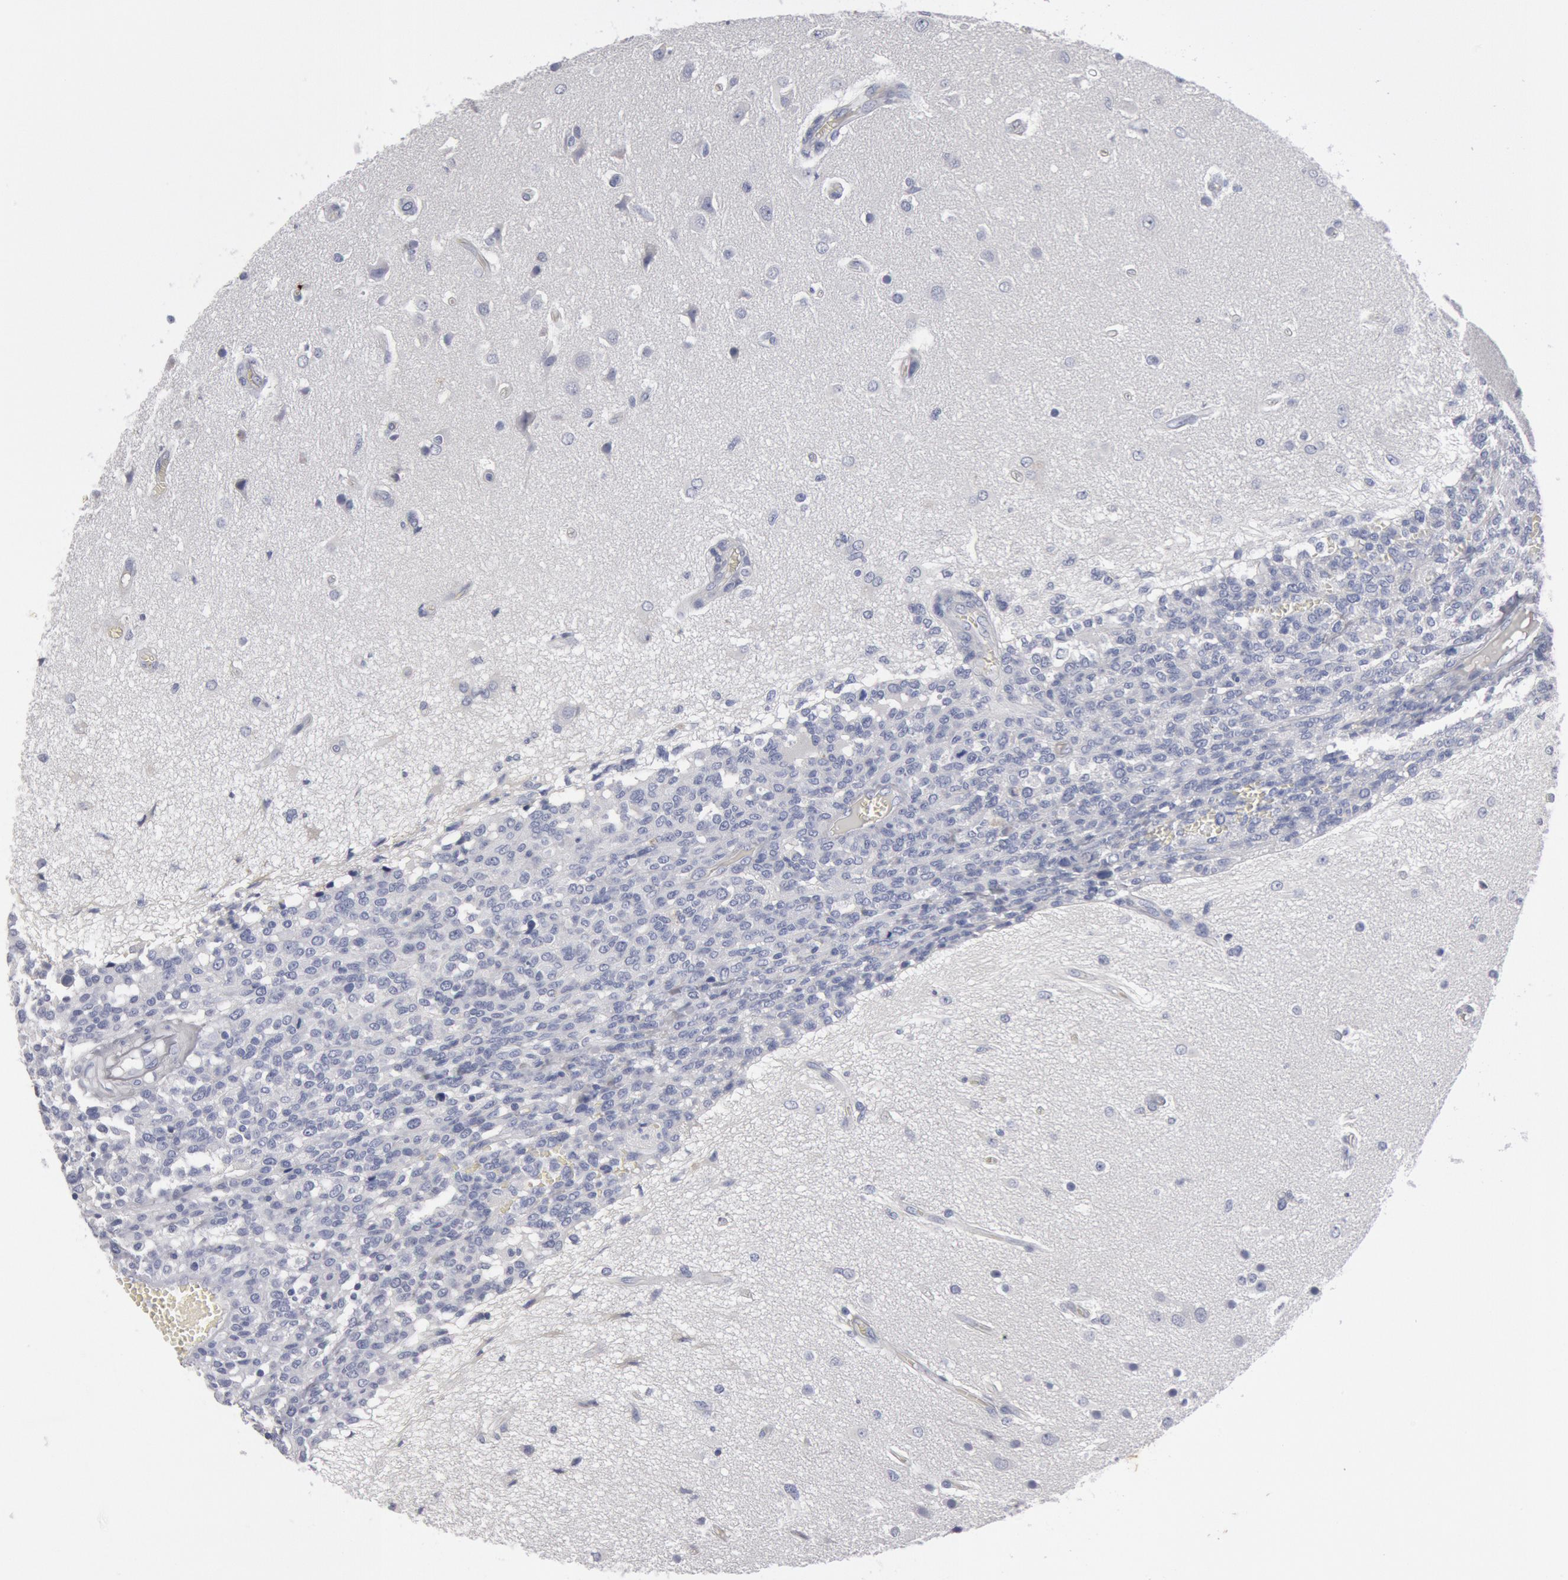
{"staining": {"intensity": "negative", "quantity": "none", "location": "none"}, "tissue": "glioma", "cell_type": "Tumor cells", "image_type": "cancer", "snomed": [{"axis": "morphology", "description": "Glioma, malignant, High grade"}, {"axis": "topography", "description": "Brain"}], "caption": "Tumor cells show no significant protein staining in malignant glioma (high-grade).", "gene": "FOXA2", "patient": {"sex": "male", "age": 66}}